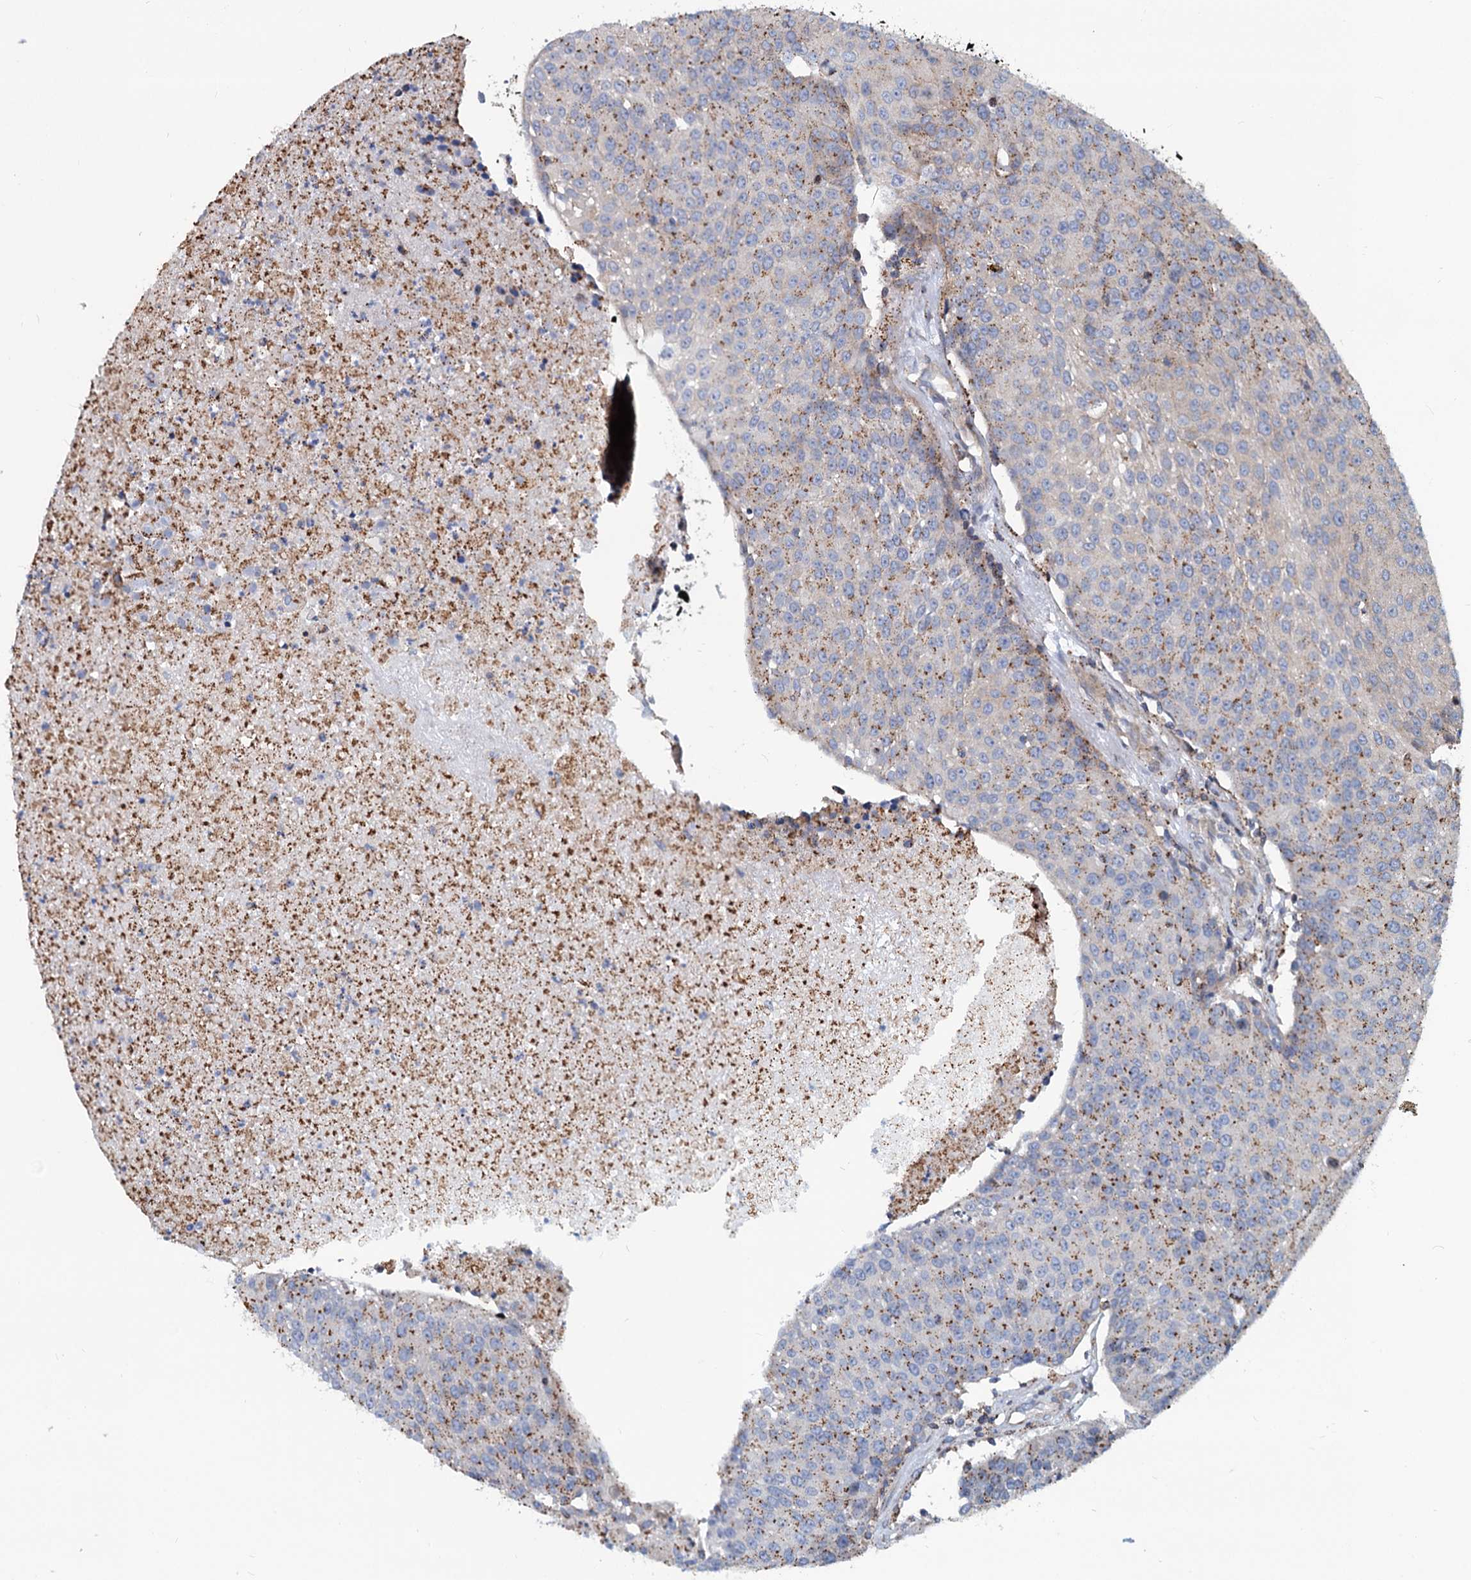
{"staining": {"intensity": "moderate", "quantity": "25%-75%", "location": "cytoplasmic/membranous"}, "tissue": "urothelial cancer", "cell_type": "Tumor cells", "image_type": "cancer", "snomed": [{"axis": "morphology", "description": "Urothelial carcinoma, High grade"}, {"axis": "topography", "description": "Urinary bladder"}], "caption": "Approximately 25%-75% of tumor cells in human high-grade urothelial carcinoma demonstrate moderate cytoplasmic/membranous protein positivity as visualized by brown immunohistochemical staining.", "gene": "PSEN1", "patient": {"sex": "female", "age": 85}}